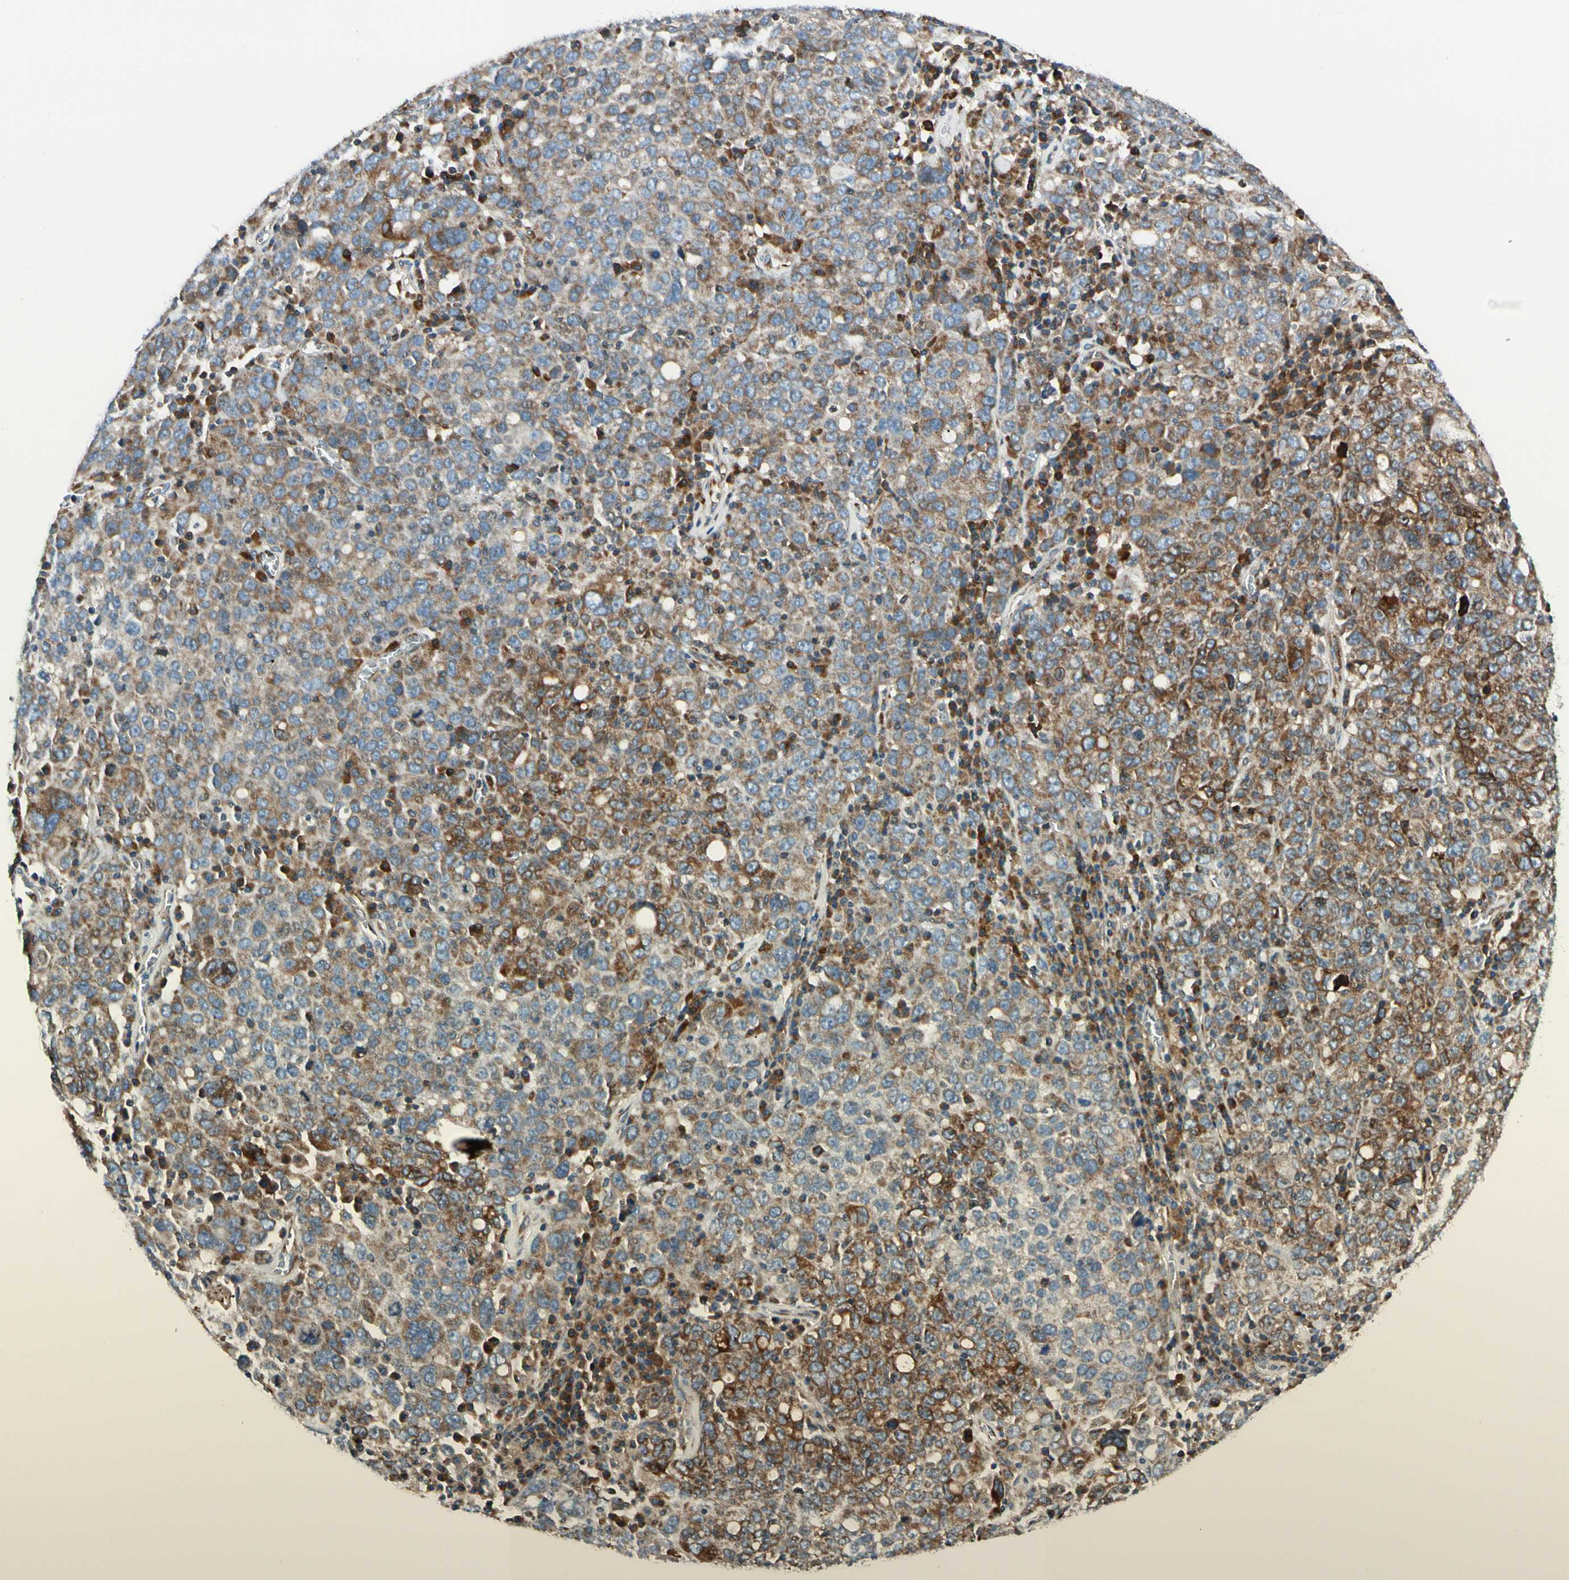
{"staining": {"intensity": "moderate", "quantity": ">75%", "location": "cytoplasmic/membranous"}, "tissue": "ovarian cancer", "cell_type": "Tumor cells", "image_type": "cancer", "snomed": [{"axis": "morphology", "description": "Carcinoma, endometroid"}, {"axis": "topography", "description": "Ovary"}], "caption": "The photomicrograph displays staining of ovarian endometroid carcinoma, revealing moderate cytoplasmic/membranous protein positivity (brown color) within tumor cells. (Brightfield microscopy of DAB IHC at high magnification).", "gene": "MRPL9", "patient": {"sex": "female", "age": 62}}